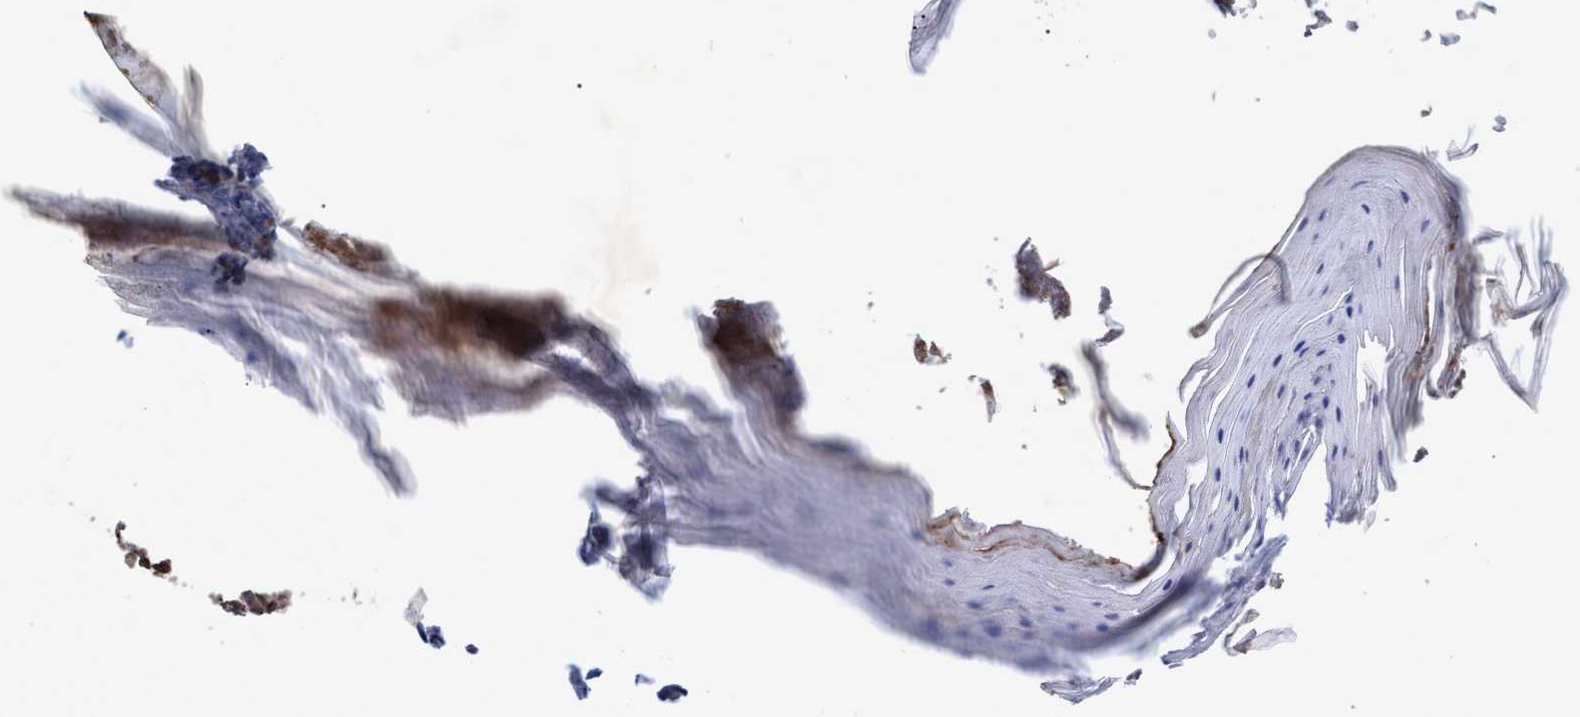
{"staining": {"intensity": "strong", "quantity": ">75%", "location": "cytoplasmic/membranous,nuclear"}, "tissue": "skin cancer", "cell_type": "Tumor cells", "image_type": "cancer", "snomed": [{"axis": "morphology", "description": "Squamous cell carcinoma, NOS"}, {"axis": "topography", "description": "Skin"}], "caption": "An IHC photomicrograph of tumor tissue is shown. Protein staining in brown labels strong cytoplasmic/membranous and nuclear positivity in skin squamous cell carcinoma within tumor cells. (IHC, brightfield microscopy, high magnification).", "gene": "PSMB6", "patient": {"sex": "female", "age": 73}}